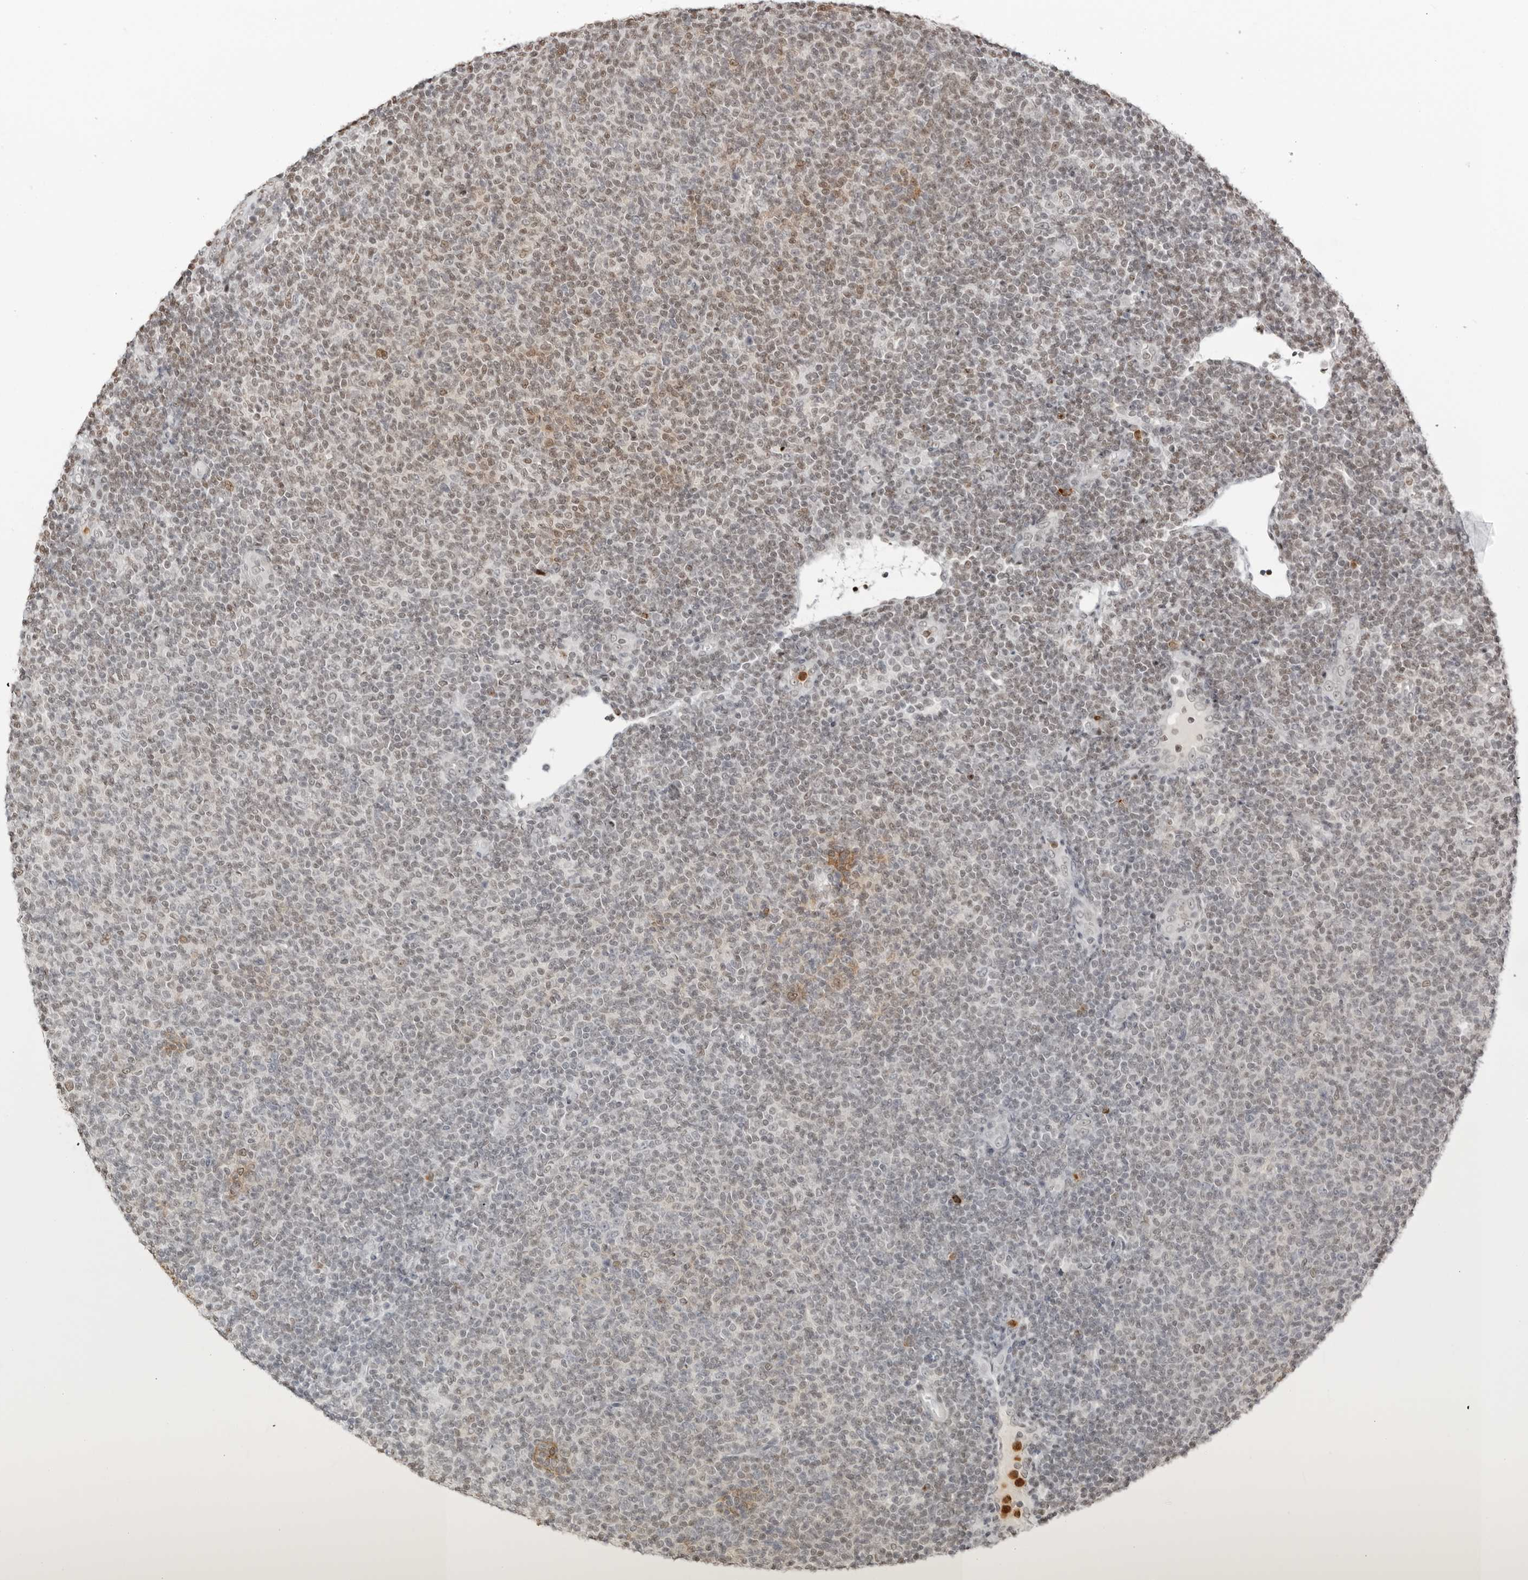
{"staining": {"intensity": "weak", "quantity": "25%-75%", "location": "nuclear"}, "tissue": "lymphoma", "cell_type": "Tumor cells", "image_type": "cancer", "snomed": [{"axis": "morphology", "description": "Malignant lymphoma, non-Hodgkin's type, Low grade"}, {"axis": "topography", "description": "Lymph node"}], "caption": "The photomicrograph demonstrates immunohistochemical staining of low-grade malignant lymphoma, non-Hodgkin's type. There is weak nuclear positivity is appreciated in about 25%-75% of tumor cells. (DAB = brown stain, brightfield microscopy at high magnification).", "gene": "RNF146", "patient": {"sex": "male", "age": 66}}